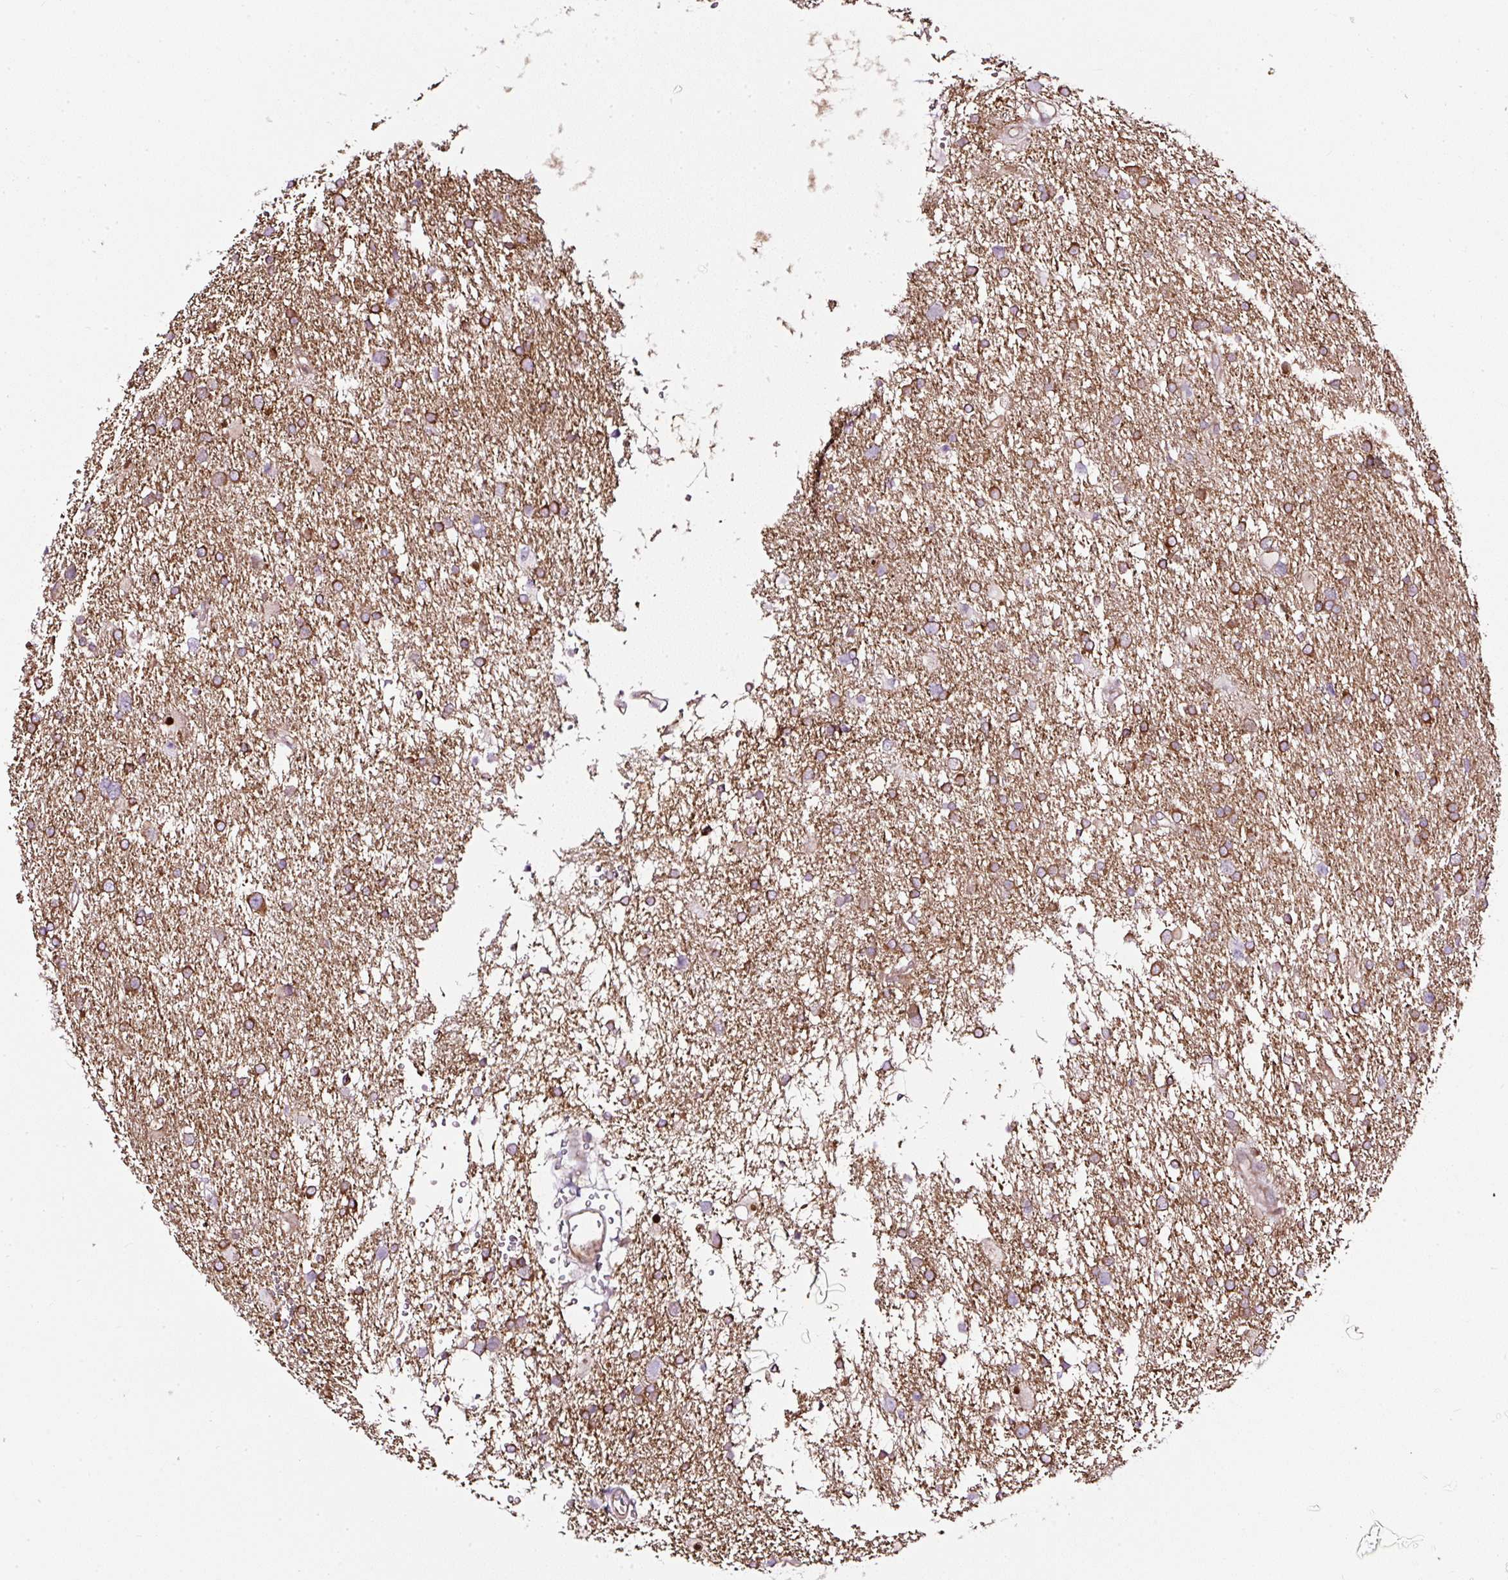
{"staining": {"intensity": "moderate", "quantity": ">75%", "location": "cytoplasmic/membranous"}, "tissue": "glioma", "cell_type": "Tumor cells", "image_type": "cancer", "snomed": [{"axis": "morphology", "description": "Glioma, malignant, Low grade"}, {"axis": "topography", "description": "Brain"}], "caption": "Glioma stained with DAB IHC demonstrates medium levels of moderate cytoplasmic/membranous expression in about >75% of tumor cells.", "gene": "KDM4E", "patient": {"sex": "female", "age": 32}}